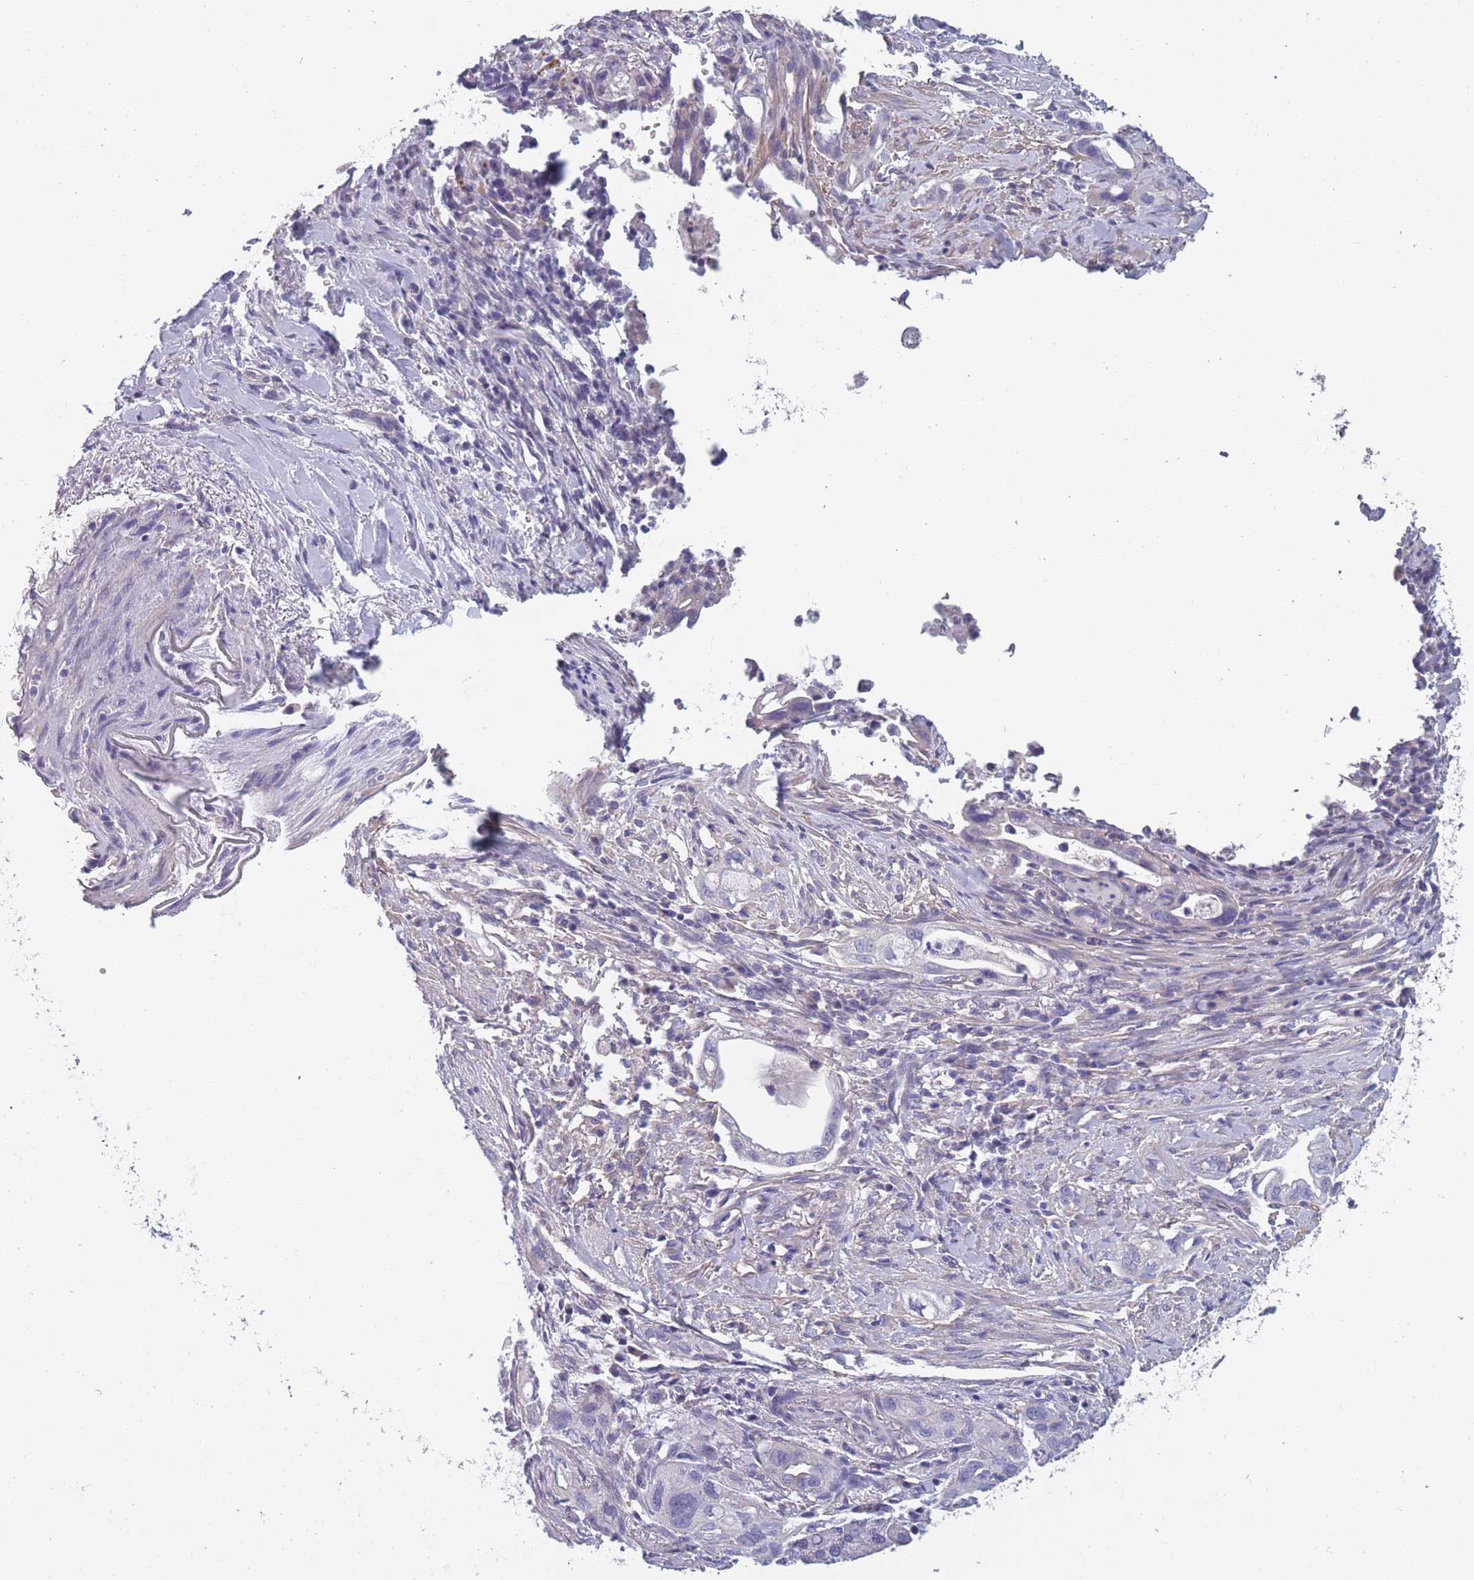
{"staining": {"intensity": "negative", "quantity": "none", "location": "none"}, "tissue": "pancreatic cancer", "cell_type": "Tumor cells", "image_type": "cancer", "snomed": [{"axis": "morphology", "description": "Adenocarcinoma, NOS"}, {"axis": "topography", "description": "Pancreas"}], "caption": "The histopathology image displays no significant positivity in tumor cells of adenocarcinoma (pancreatic).", "gene": "OR4C5", "patient": {"sex": "male", "age": 44}}